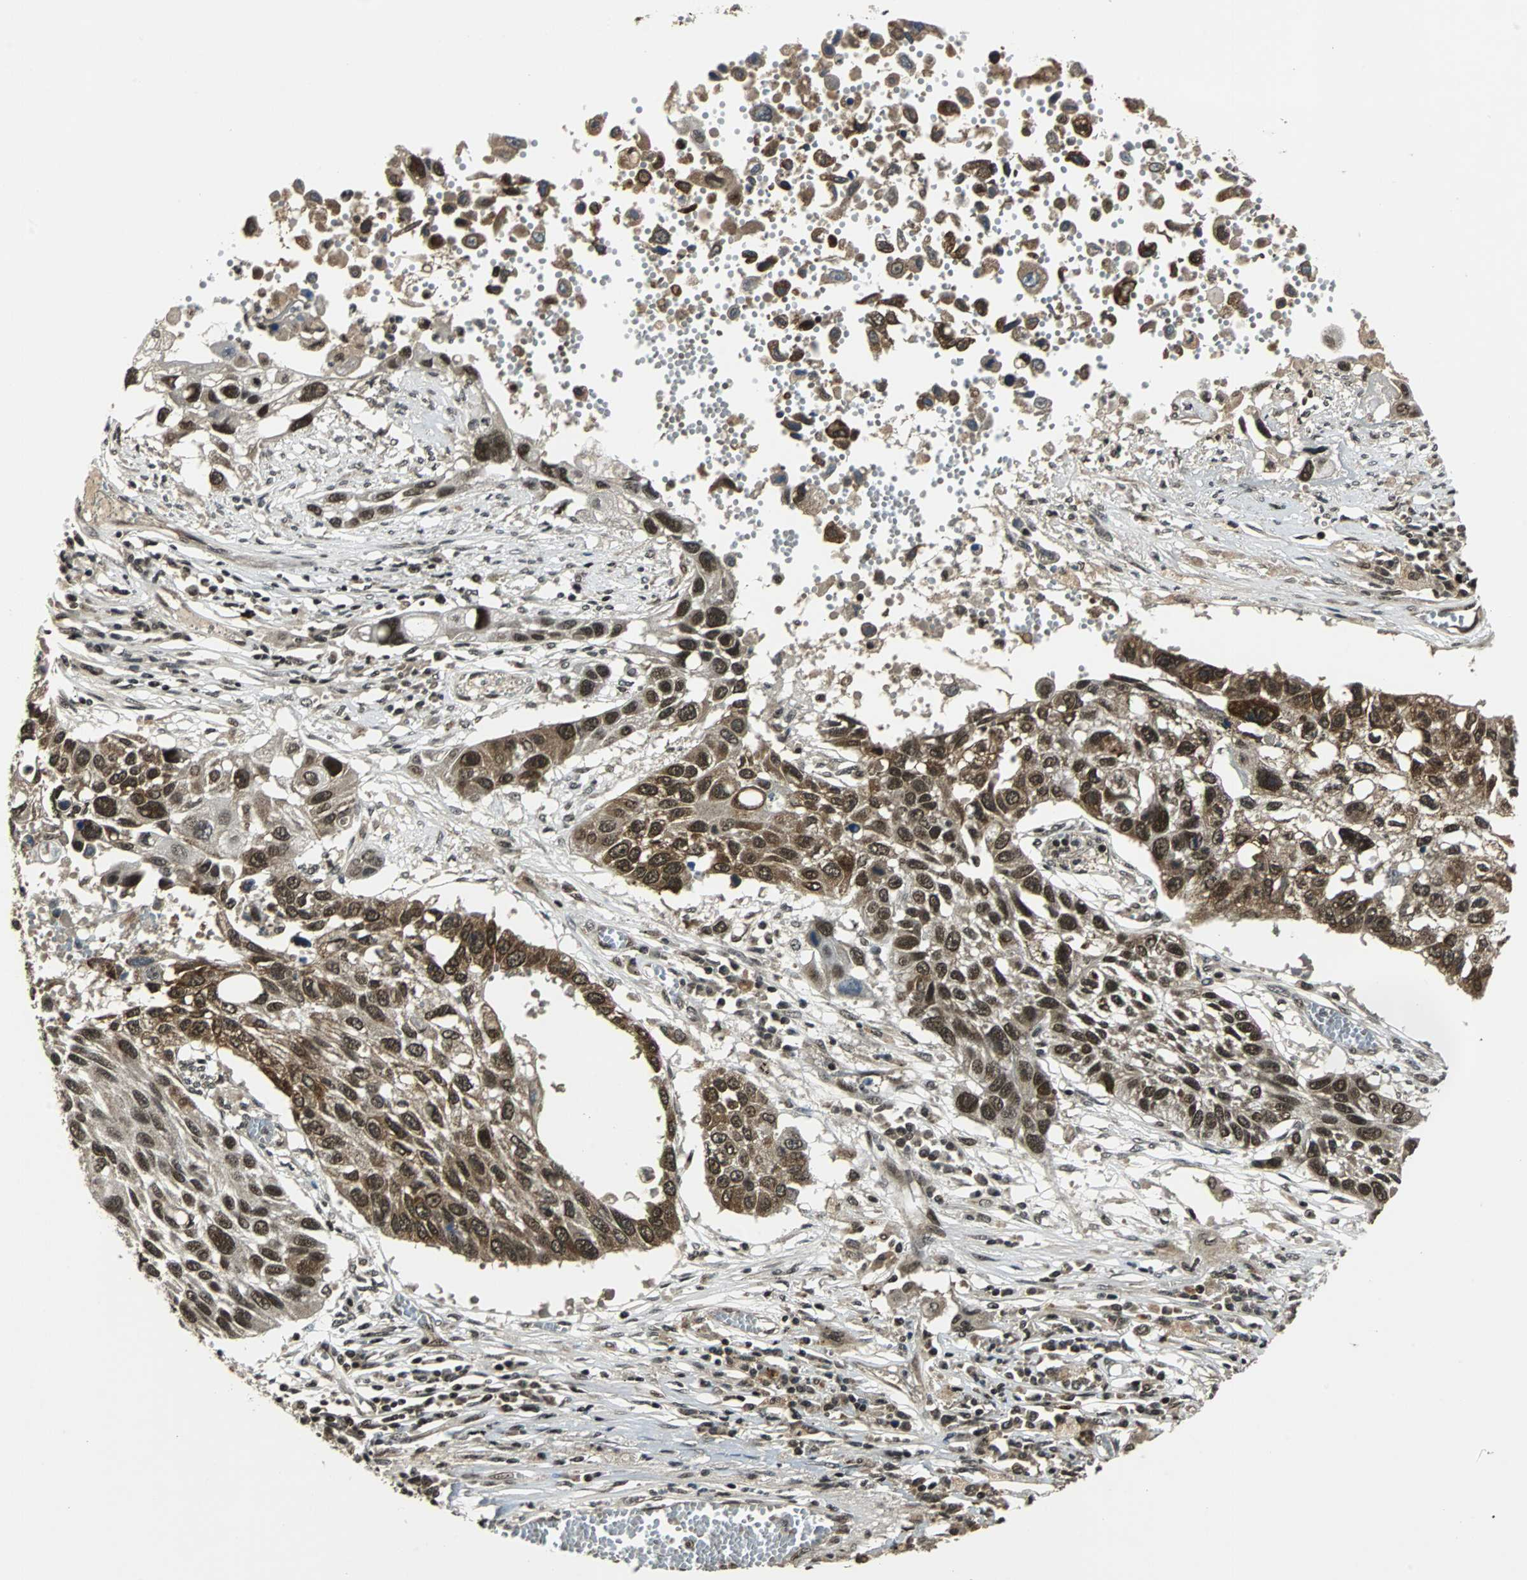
{"staining": {"intensity": "strong", "quantity": ">75%", "location": "cytoplasmic/membranous,nuclear"}, "tissue": "lung cancer", "cell_type": "Tumor cells", "image_type": "cancer", "snomed": [{"axis": "morphology", "description": "Squamous cell carcinoma, NOS"}, {"axis": "topography", "description": "Lung"}], "caption": "Lung squamous cell carcinoma stained with immunohistochemistry displays strong cytoplasmic/membranous and nuclear expression in about >75% of tumor cells.", "gene": "TAF5", "patient": {"sex": "male", "age": 71}}